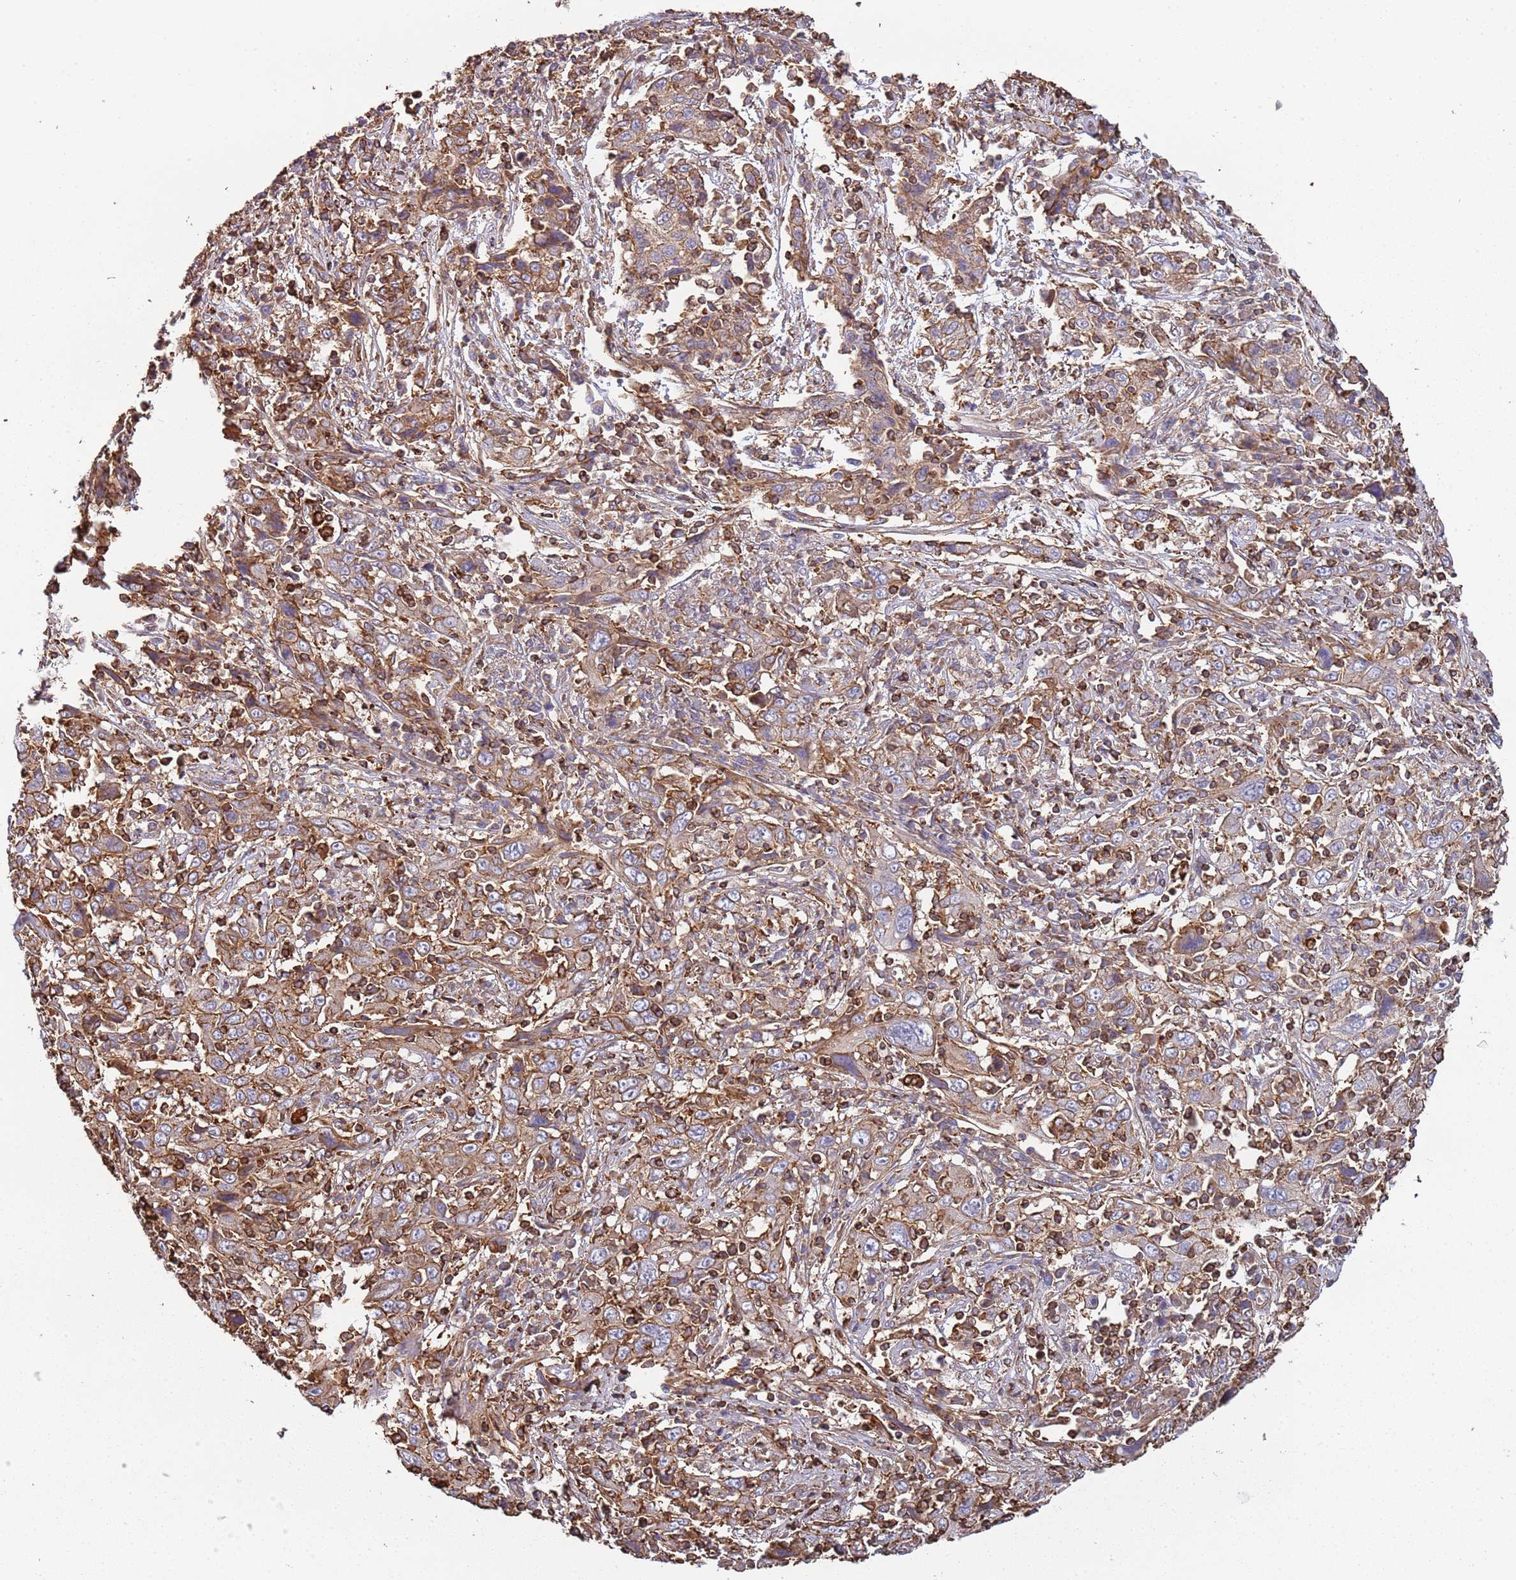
{"staining": {"intensity": "weak", "quantity": "25%-75%", "location": "cytoplasmic/membranous"}, "tissue": "cervical cancer", "cell_type": "Tumor cells", "image_type": "cancer", "snomed": [{"axis": "morphology", "description": "Squamous cell carcinoma, NOS"}, {"axis": "topography", "description": "Cervix"}], "caption": "Protein expression analysis of human squamous cell carcinoma (cervical) reveals weak cytoplasmic/membranous expression in approximately 25%-75% of tumor cells.", "gene": "CYP2U1", "patient": {"sex": "female", "age": 46}}